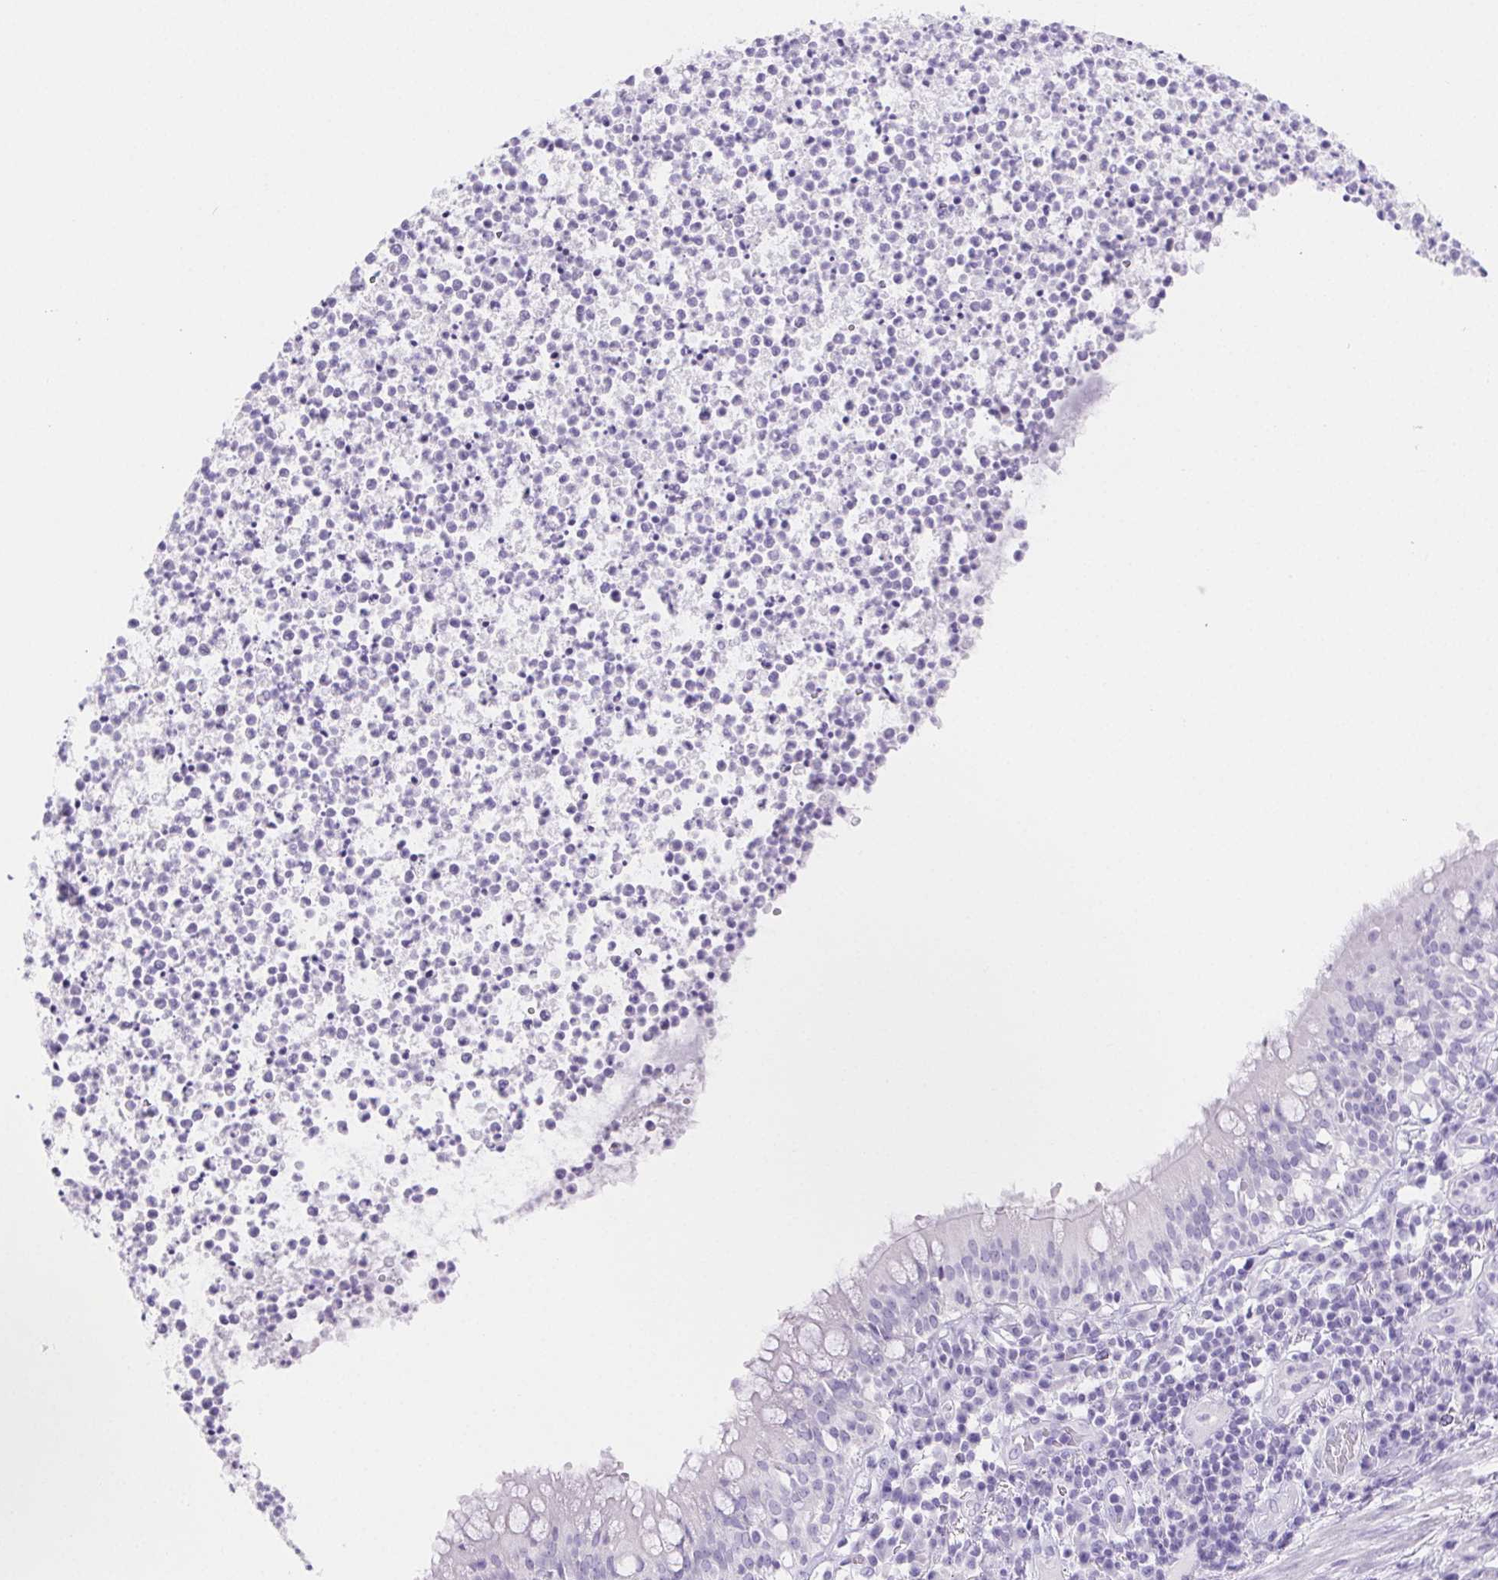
{"staining": {"intensity": "negative", "quantity": "none", "location": "none"}, "tissue": "bronchus", "cell_type": "Respiratory epithelial cells", "image_type": "normal", "snomed": [{"axis": "morphology", "description": "Normal tissue, NOS"}, {"axis": "topography", "description": "Cartilage tissue"}, {"axis": "topography", "description": "Bronchus"}], "caption": "This is a photomicrograph of immunohistochemistry (IHC) staining of benign bronchus, which shows no staining in respiratory epithelial cells. (Stains: DAB immunohistochemistry with hematoxylin counter stain, Microscopy: brightfield microscopy at high magnification).", "gene": "PNLIP", "patient": {"sex": "male", "age": 56}}